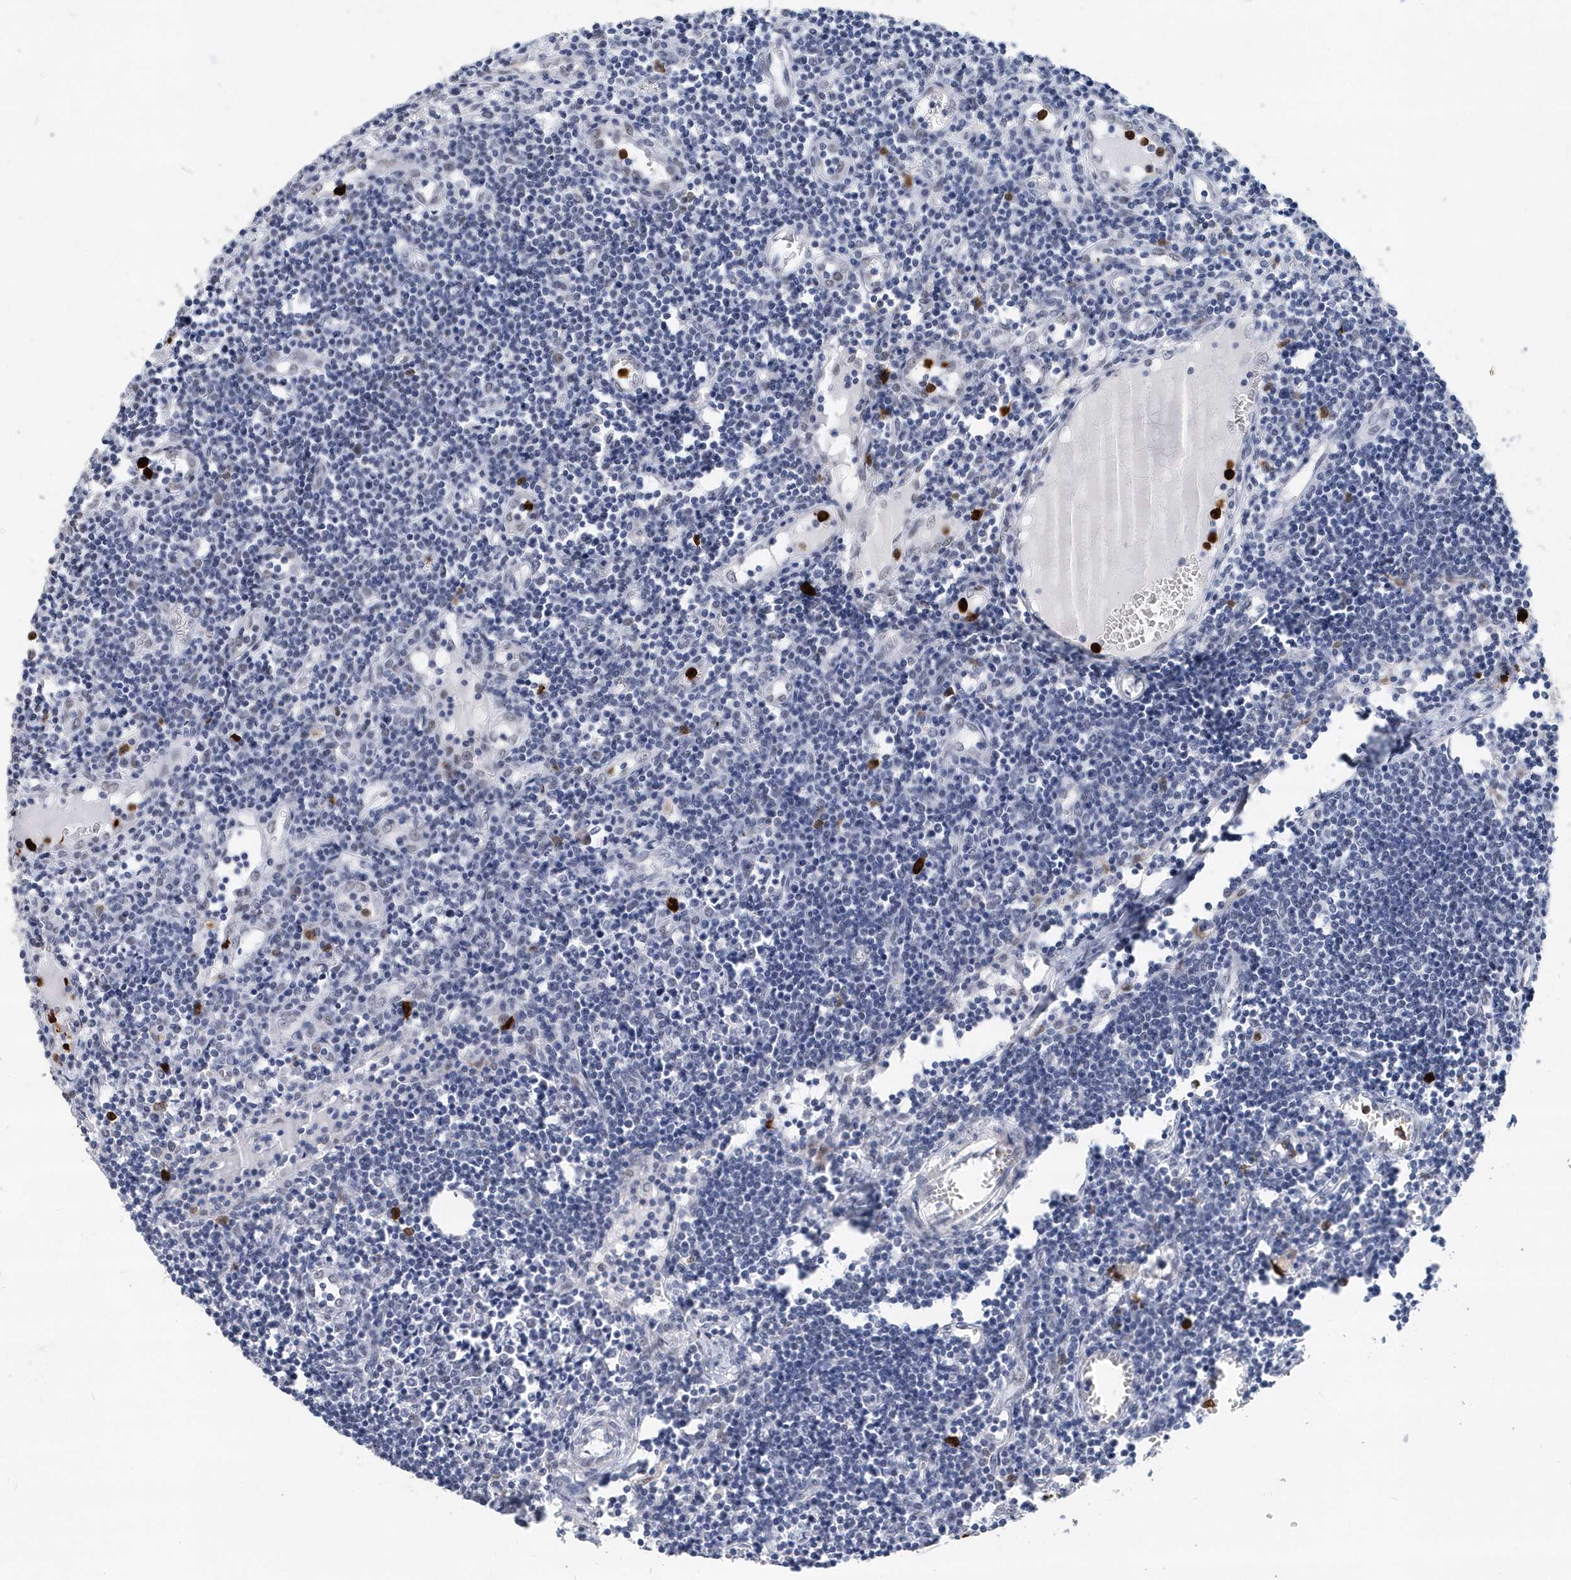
{"staining": {"intensity": "negative", "quantity": "none", "location": "none"}, "tissue": "lymph node", "cell_type": "Germinal center cells", "image_type": "normal", "snomed": [{"axis": "morphology", "description": "Normal tissue, NOS"}, {"axis": "morphology", "description": "Malignant melanoma, Metastatic site"}, {"axis": "topography", "description": "Lymph node"}], "caption": "This histopathology image is of normal lymph node stained with immunohistochemistry (IHC) to label a protein in brown with the nuclei are counter-stained blue. There is no positivity in germinal center cells.", "gene": "RPP30", "patient": {"sex": "male", "age": 41}}